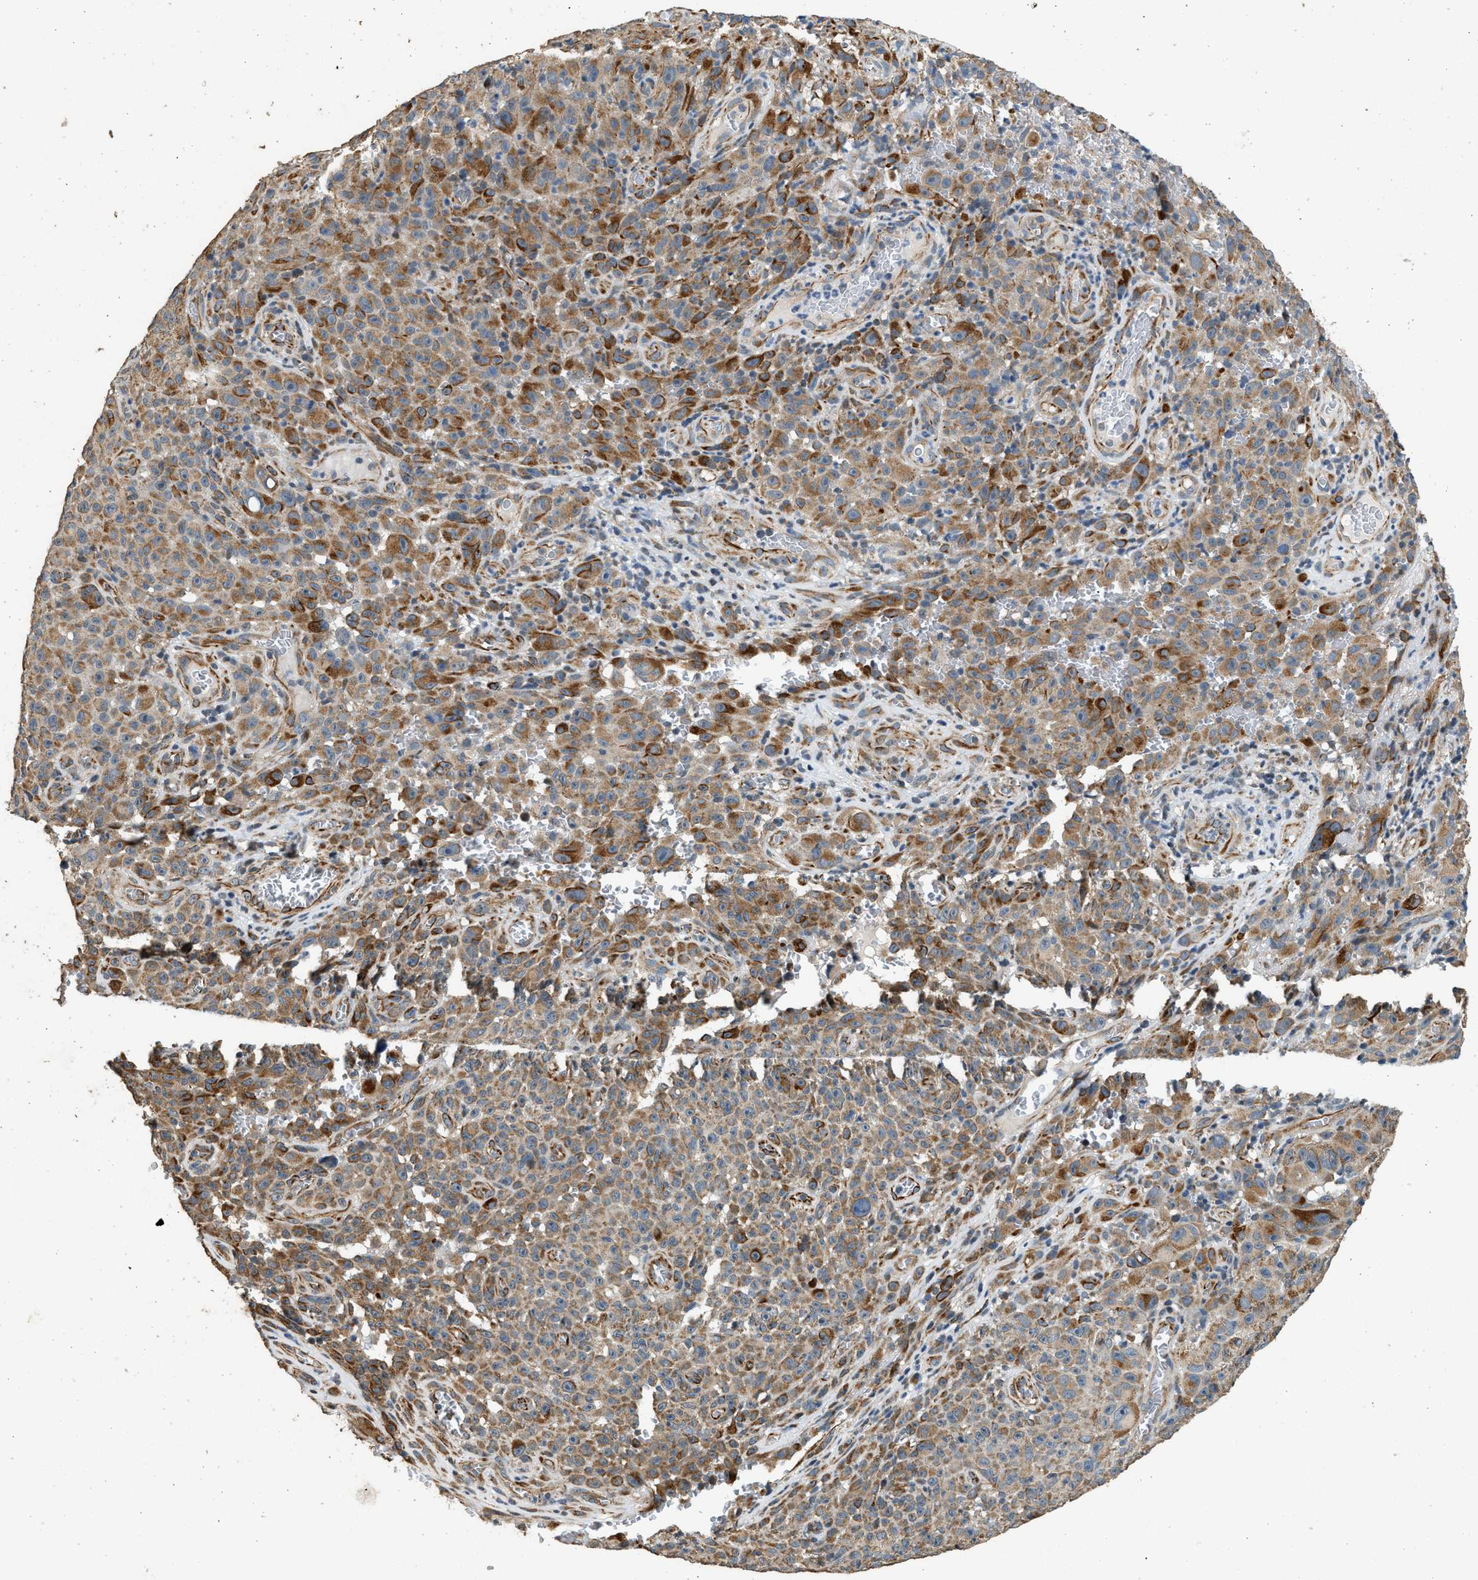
{"staining": {"intensity": "moderate", "quantity": ">75%", "location": "cytoplasmic/membranous"}, "tissue": "melanoma", "cell_type": "Tumor cells", "image_type": "cancer", "snomed": [{"axis": "morphology", "description": "Malignant melanoma, NOS"}, {"axis": "topography", "description": "Skin"}], "caption": "Human melanoma stained with a brown dye reveals moderate cytoplasmic/membranous positive positivity in approximately >75% of tumor cells.", "gene": "PCLO", "patient": {"sex": "female", "age": 82}}